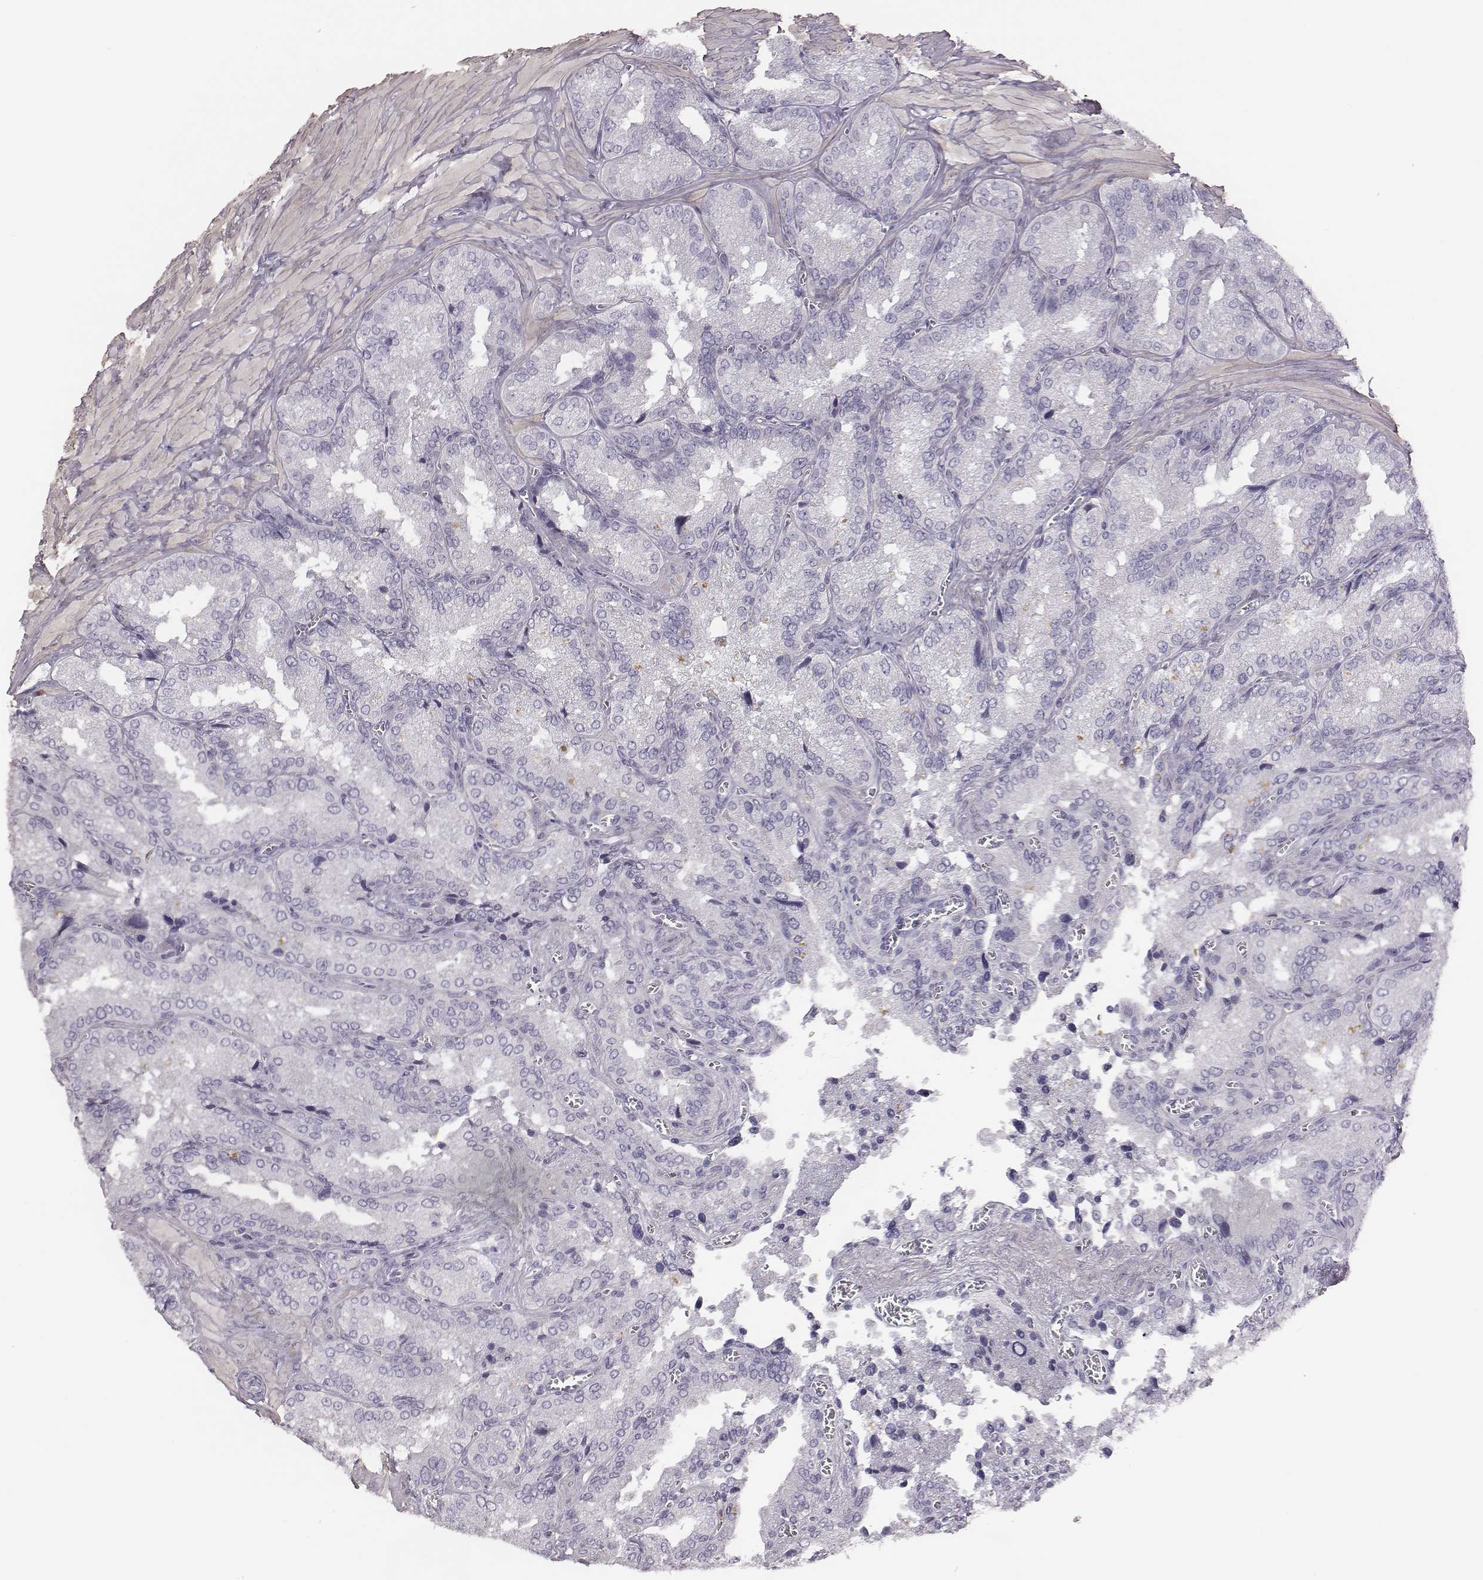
{"staining": {"intensity": "negative", "quantity": "none", "location": "none"}, "tissue": "seminal vesicle", "cell_type": "Glandular cells", "image_type": "normal", "snomed": [{"axis": "morphology", "description": "Normal tissue, NOS"}, {"axis": "topography", "description": "Seminal veicle"}], "caption": "DAB immunohistochemical staining of benign seminal vesicle reveals no significant positivity in glandular cells.", "gene": "ADAM7", "patient": {"sex": "male", "age": 37}}